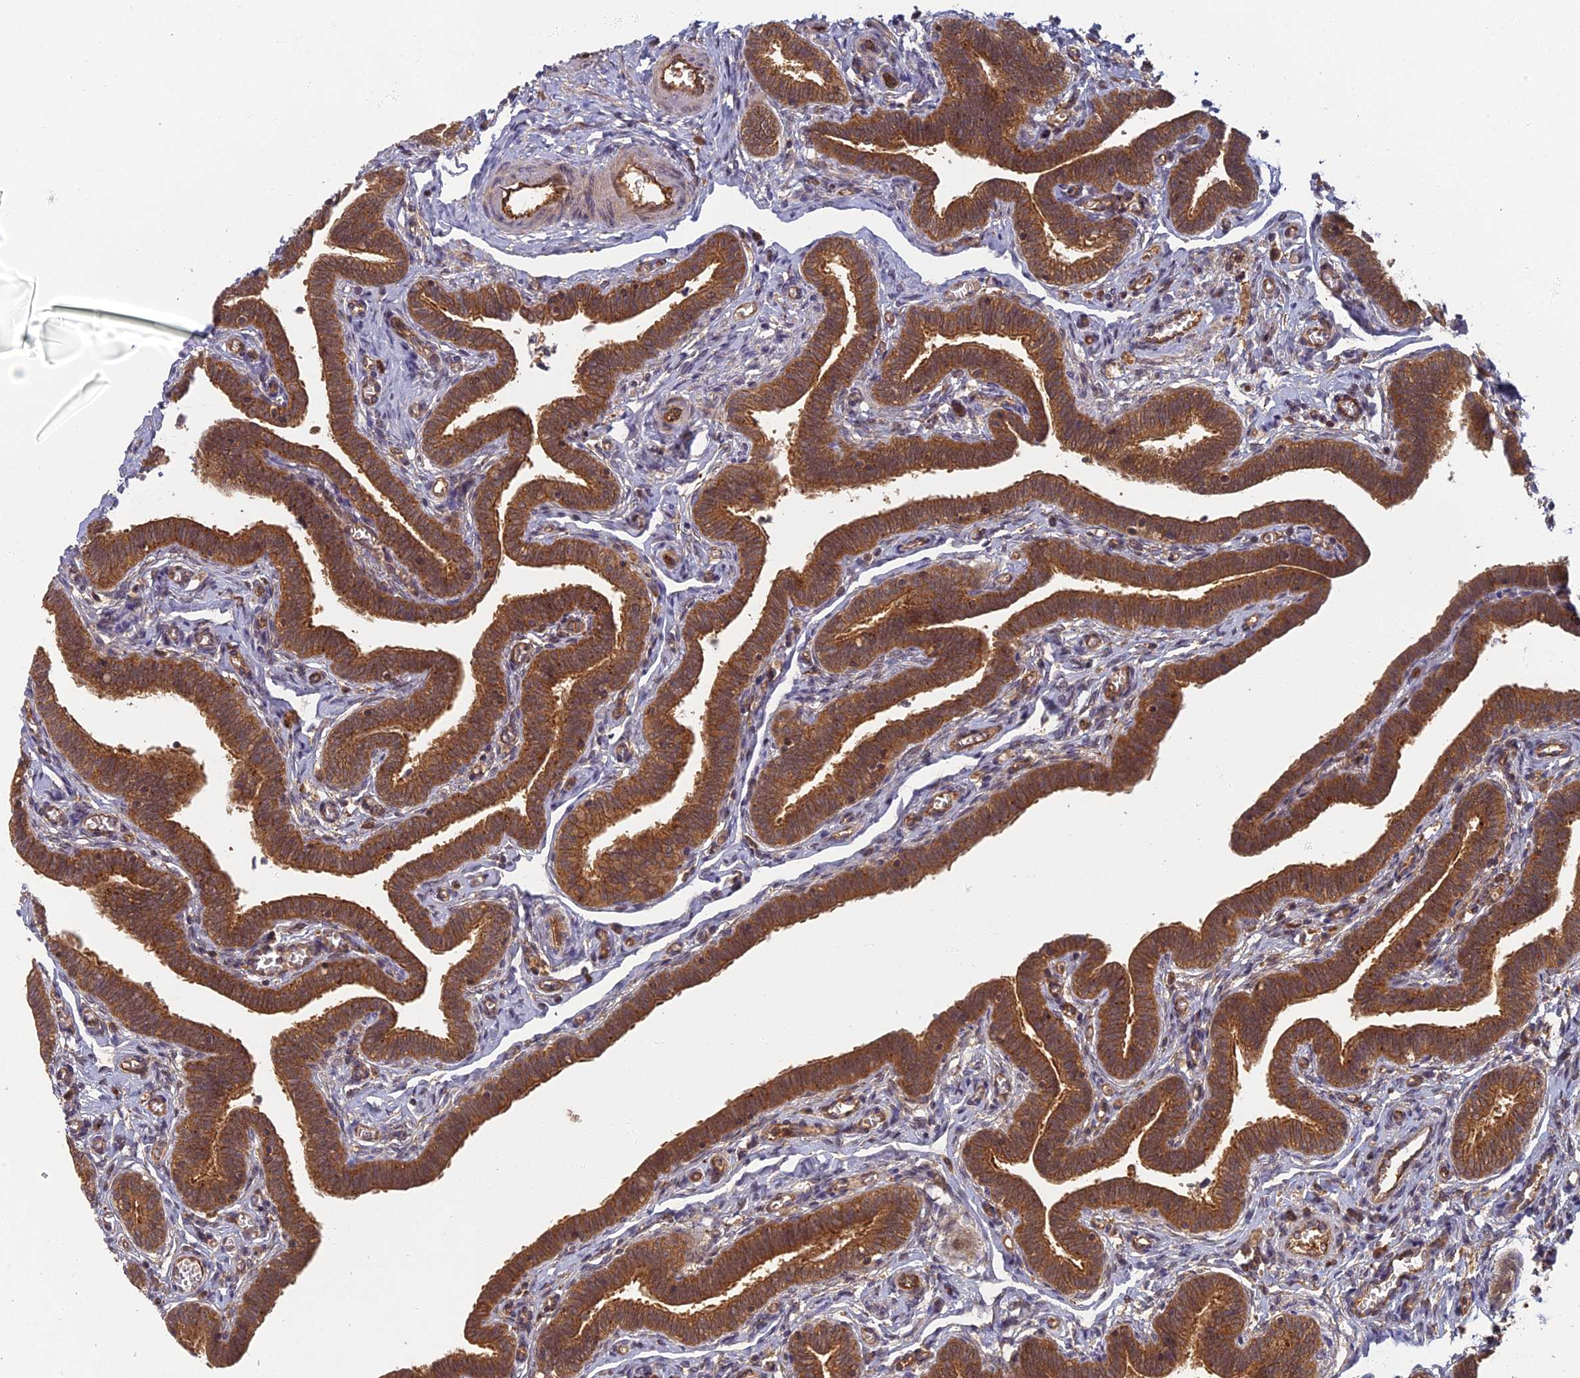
{"staining": {"intensity": "strong", "quantity": ">75%", "location": "cytoplasmic/membranous"}, "tissue": "fallopian tube", "cell_type": "Glandular cells", "image_type": "normal", "snomed": [{"axis": "morphology", "description": "Normal tissue, NOS"}, {"axis": "topography", "description": "Fallopian tube"}], "caption": "Human fallopian tube stained for a protein (brown) demonstrates strong cytoplasmic/membranous positive staining in about >75% of glandular cells.", "gene": "INO80D", "patient": {"sex": "female", "age": 36}}